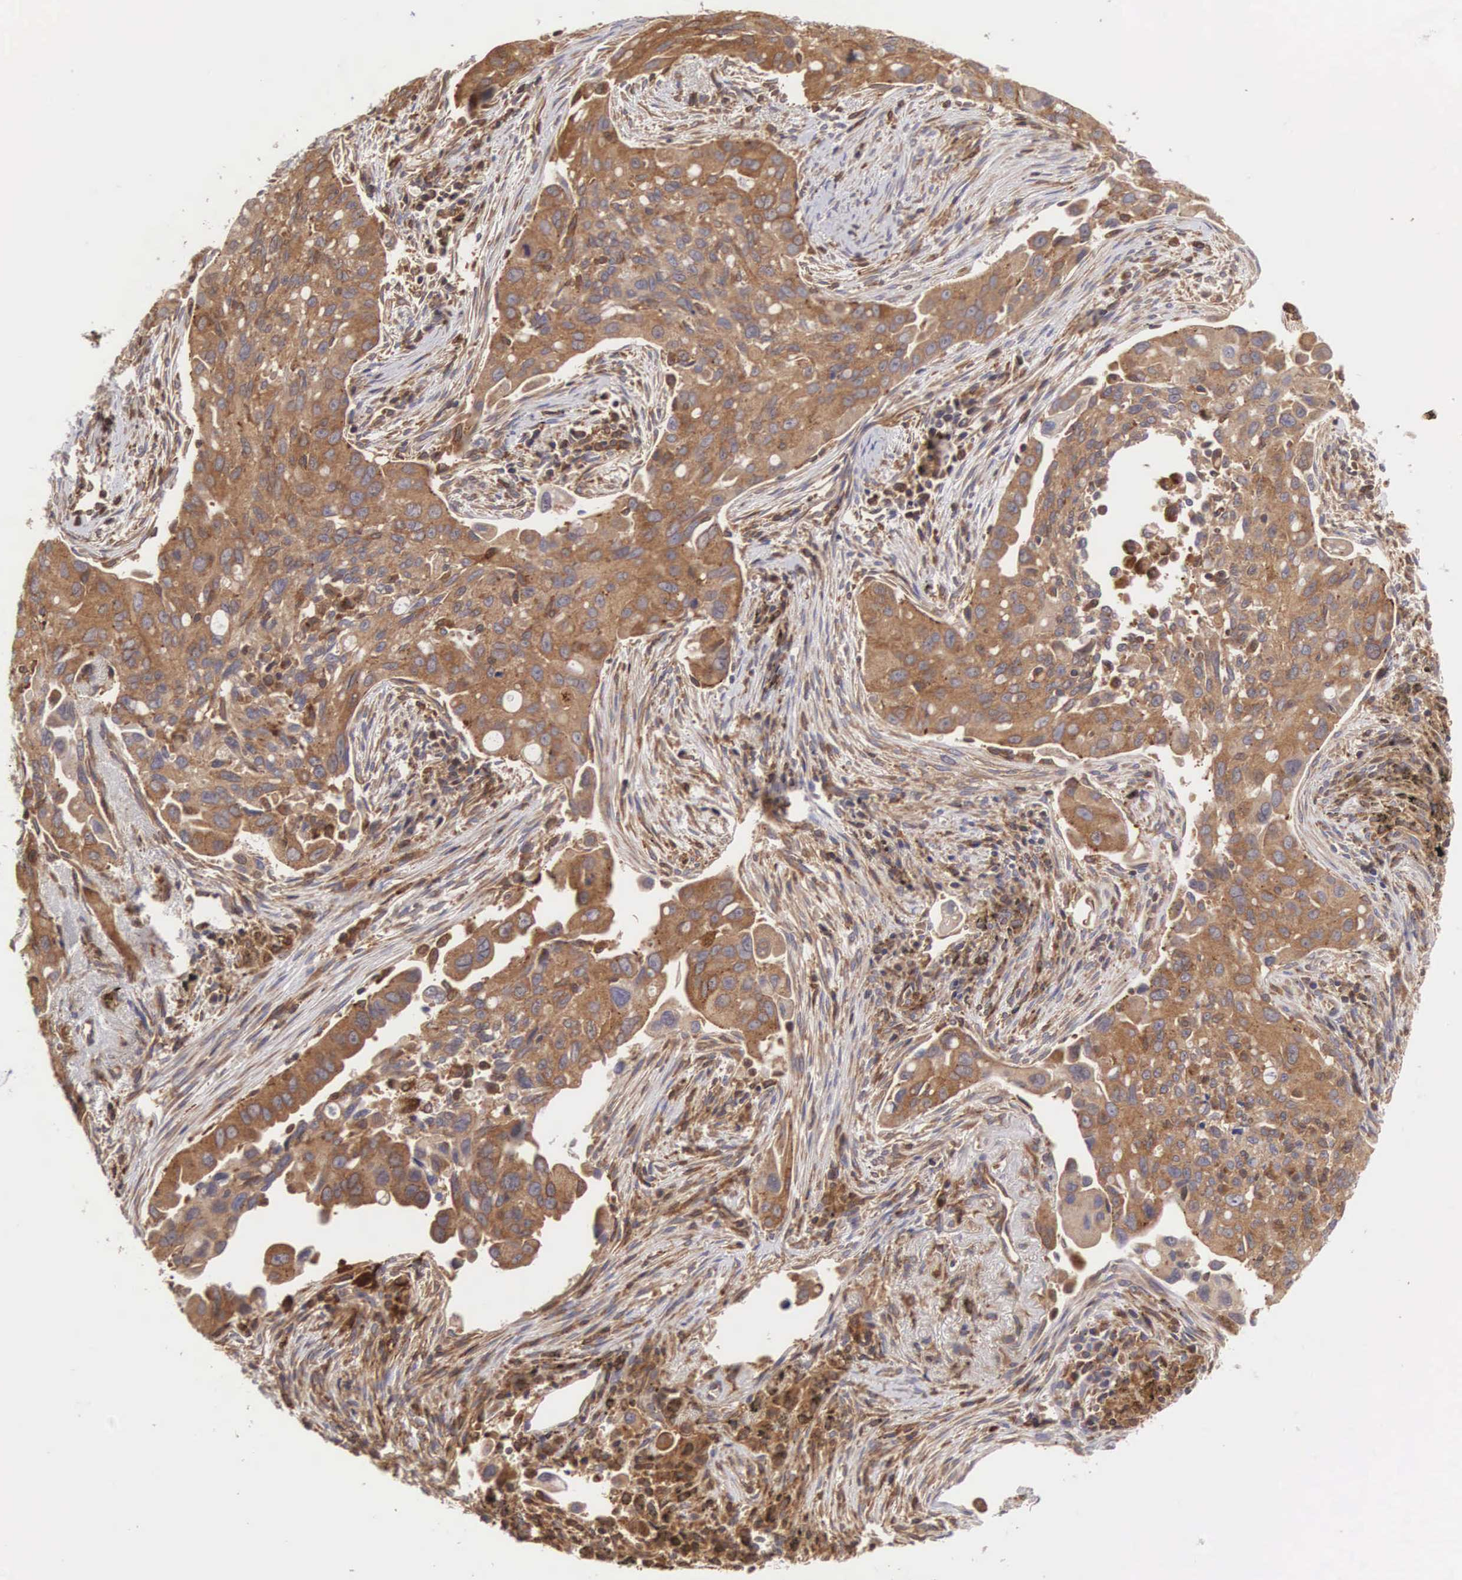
{"staining": {"intensity": "moderate", "quantity": ">75%", "location": "cytoplasmic/membranous"}, "tissue": "lung cancer", "cell_type": "Tumor cells", "image_type": "cancer", "snomed": [{"axis": "morphology", "description": "Adenocarcinoma, NOS"}, {"axis": "topography", "description": "Lung"}], "caption": "Immunohistochemistry of human lung cancer reveals medium levels of moderate cytoplasmic/membranous expression in about >75% of tumor cells.", "gene": "DHRS1", "patient": {"sex": "male", "age": 68}}